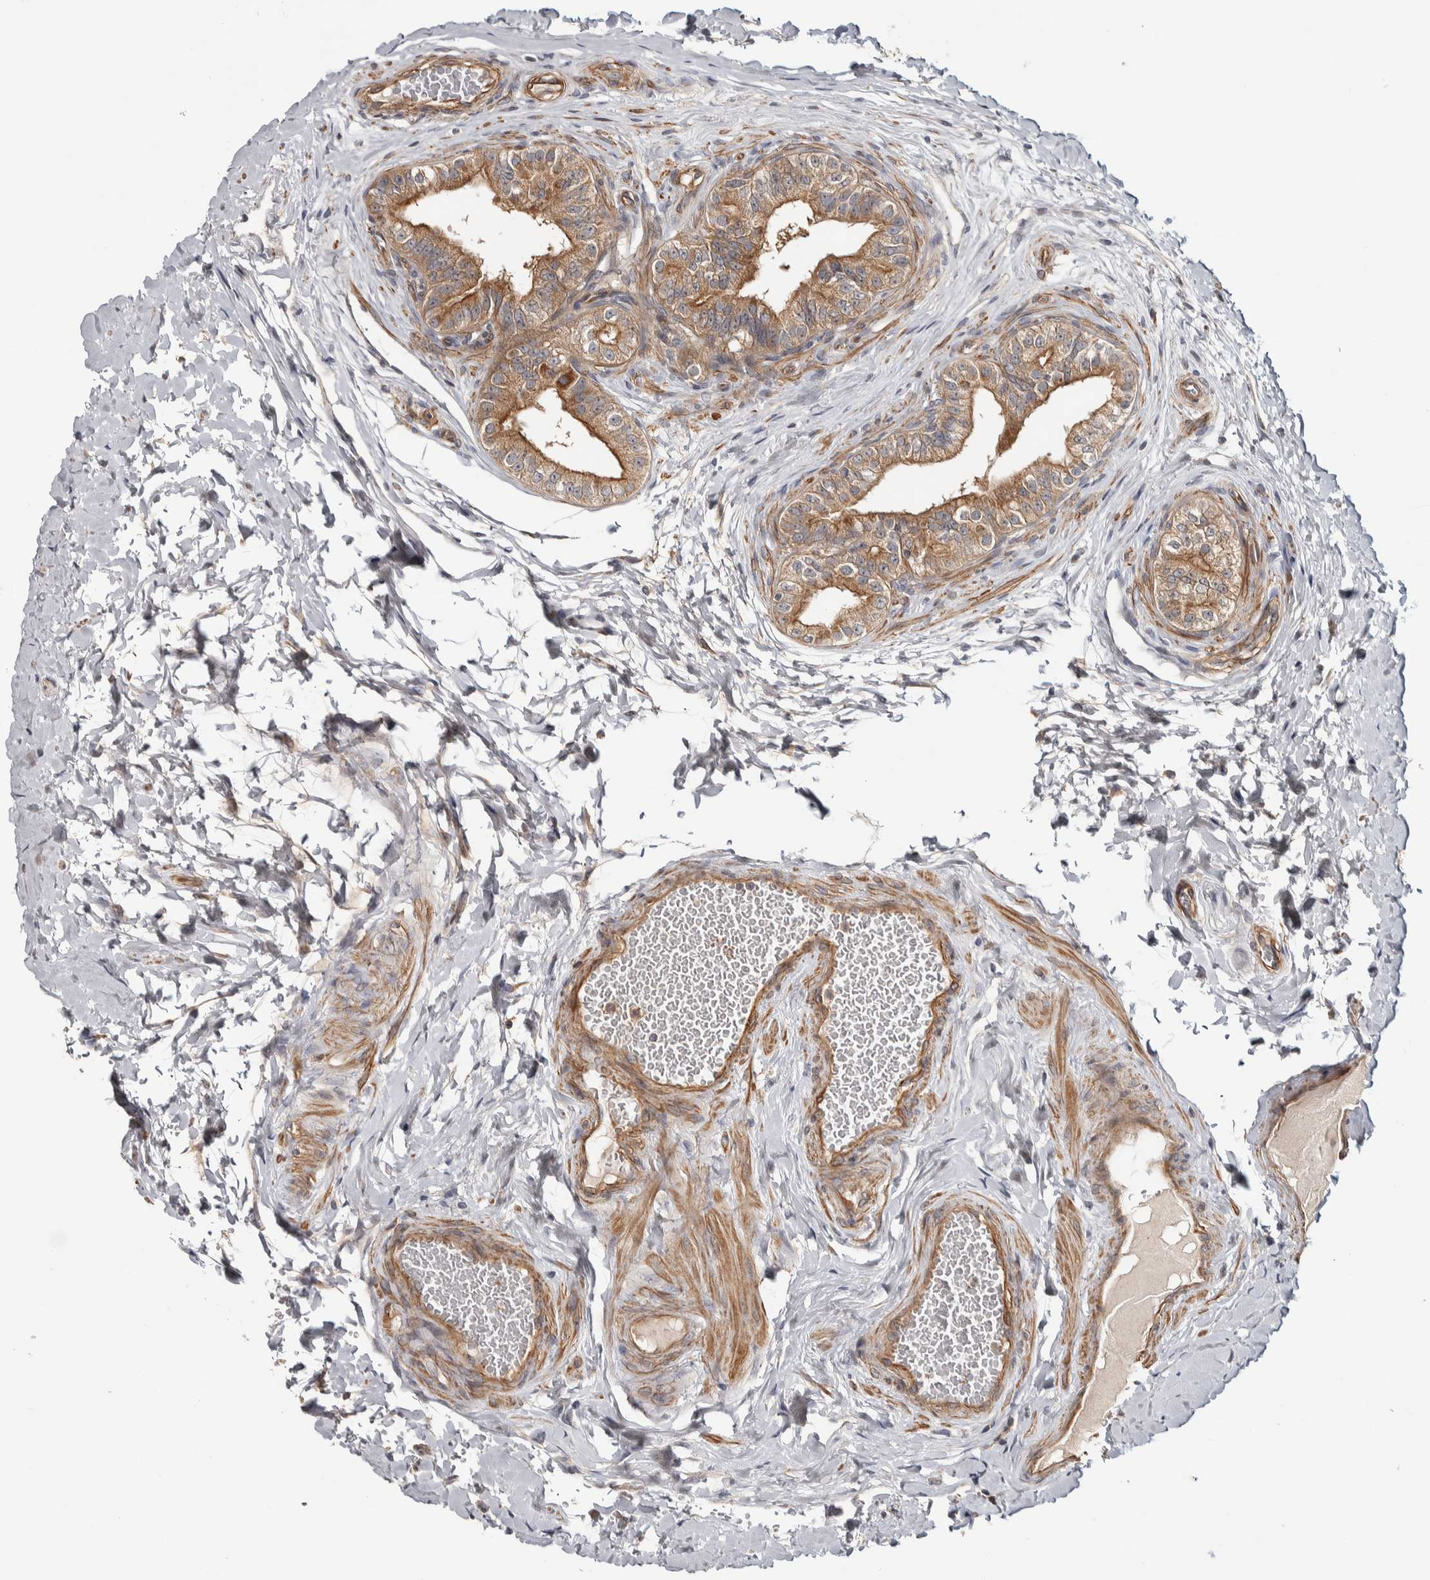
{"staining": {"intensity": "moderate", "quantity": ">75%", "location": "cytoplasmic/membranous"}, "tissue": "epididymis", "cell_type": "Glandular cells", "image_type": "normal", "snomed": [{"axis": "morphology", "description": "Normal tissue, NOS"}, {"axis": "topography", "description": "Testis"}, {"axis": "topography", "description": "Epididymis"}], "caption": "Brown immunohistochemical staining in benign epididymis demonstrates moderate cytoplasmic/membranous positivity in about >75% of glandular cells.", "gene": "CHMP4C", "patient": {"sex": "male", "age": 36}}